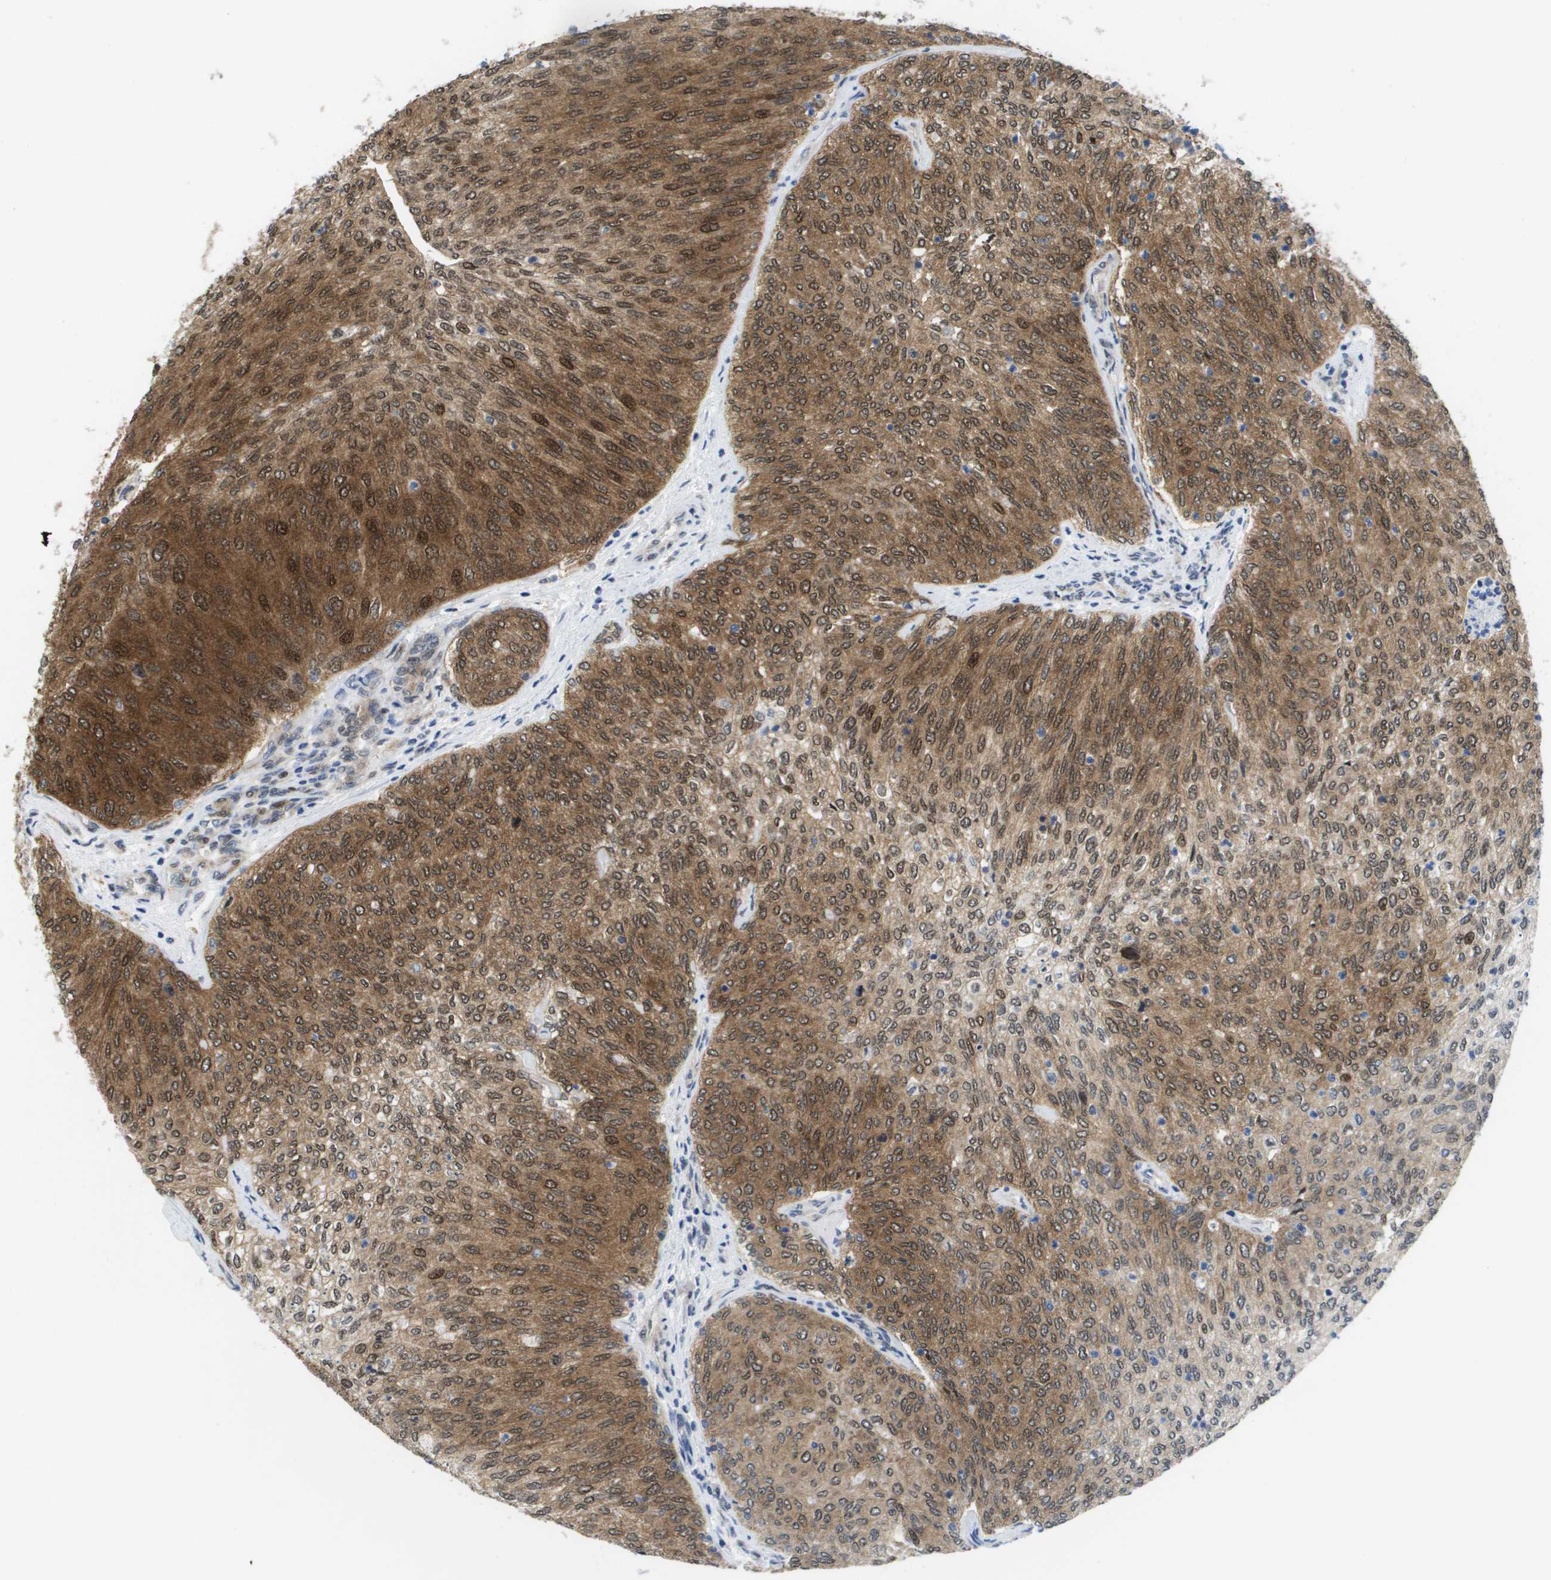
{"staining": {"intensity": "moderate", "quantity": ">75%", "location": "cytoplasmic/membranous,nuclear"}, "tissue": "urothelial cancer", "cell_type": "Tumor cells", "image_type": "cancer", "snomed": [{"axis": "morphology", "description": "Urothelial carcinoma, Low grade"}, {"axis": "topography", "description": "Urinary bladder"}], "caption": "Protein staining of low-grade urothelial carcinoma tissue shows moderate cytoplasmic/membranous and nuclear expression in about >75% of tumor cells. The staining was performed using DAB (3,3'-diaminobenzidine), with brown indicating positive protein expression. Nuclei are stained blue with hematoxylin.", "gene": "FKBP4", "patient": {"sex": "female", "age": 79}}